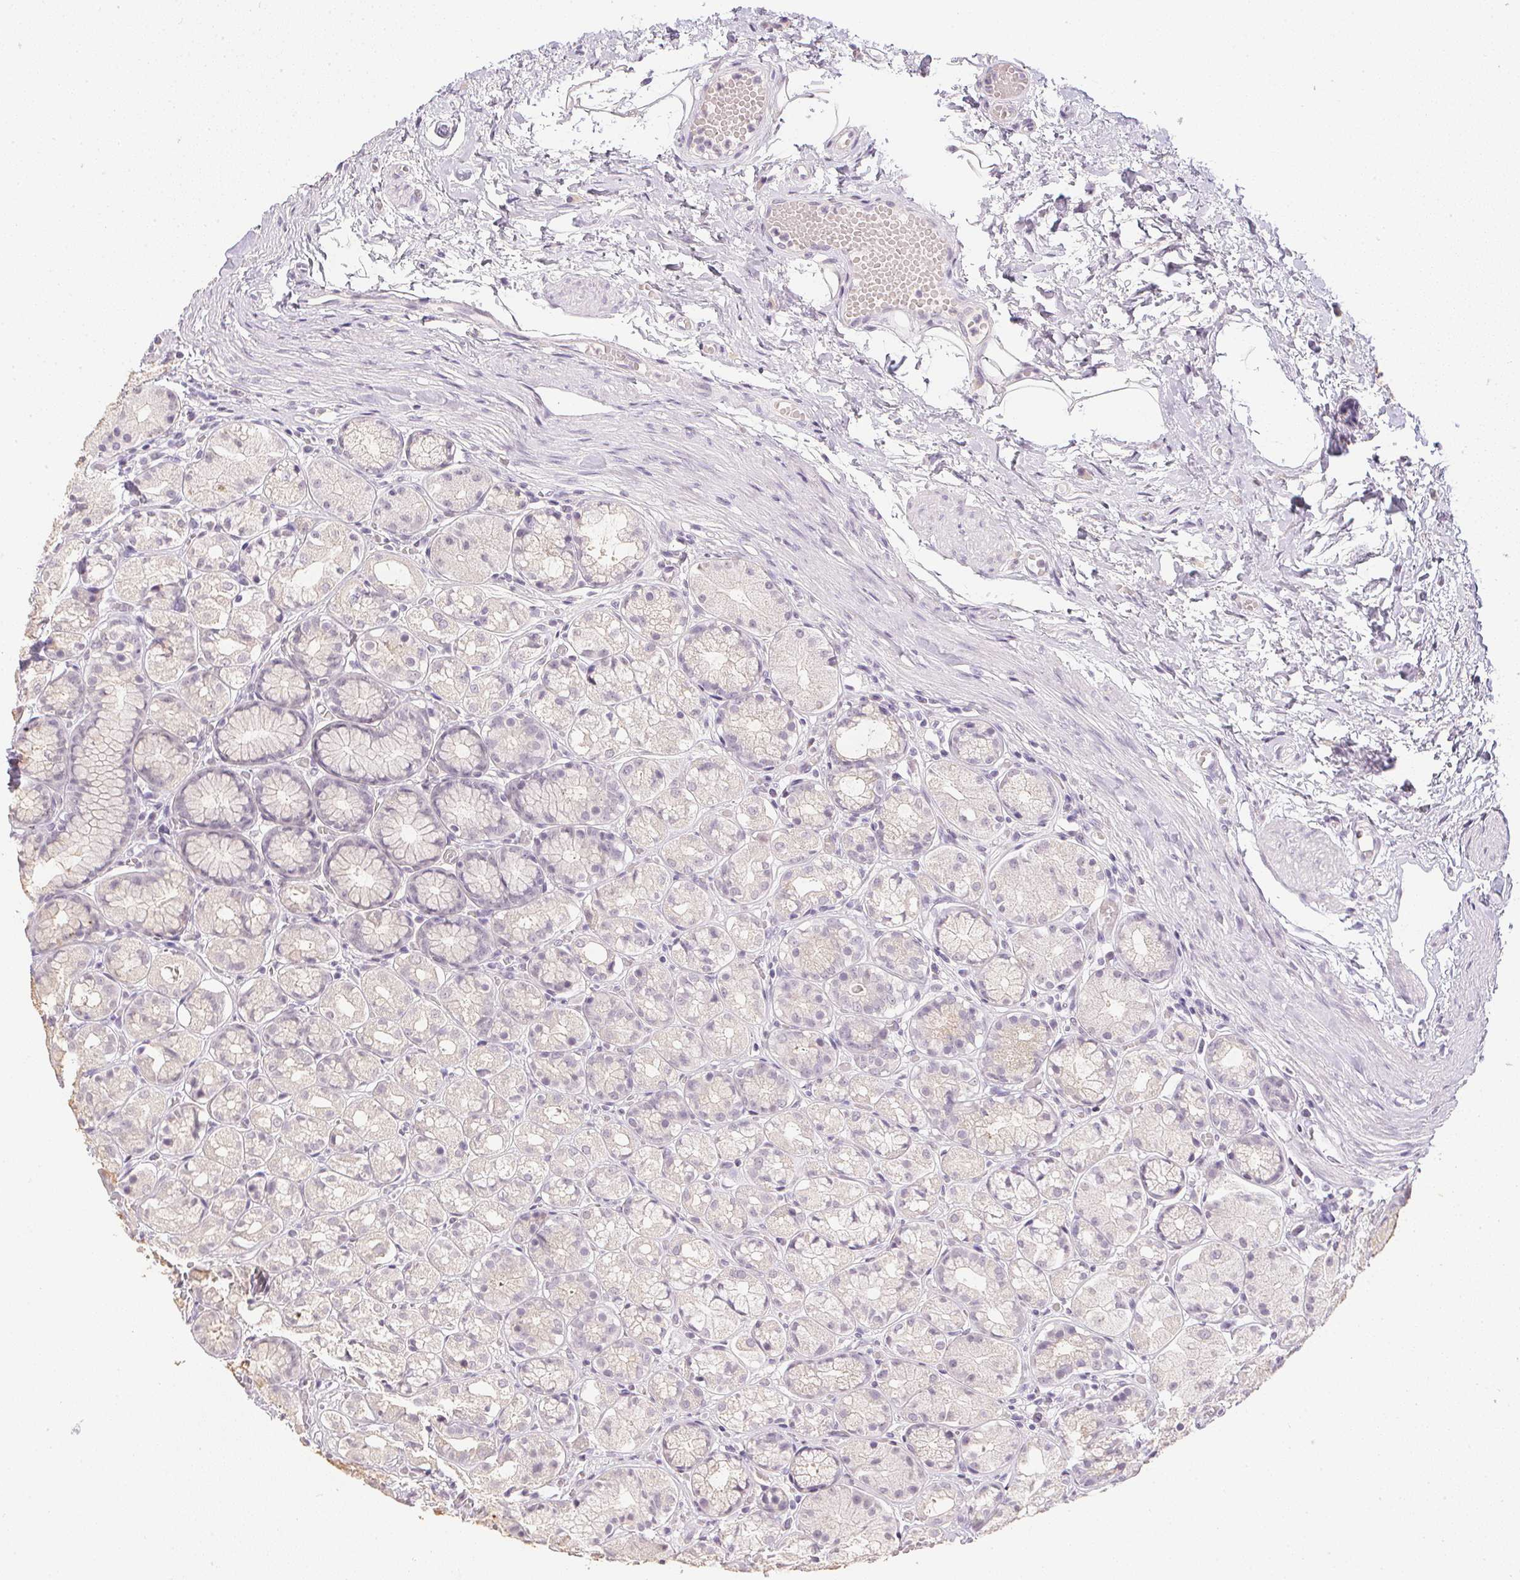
{"staining": {"intensity": "negative", "quantity": "none", "location": "none"}, "tissue": "stomach", "cell_type": "Glandular cells", "image_type": "normal", "snomed": [{"axis": "morphology", "description": "Normal tissue, NOS"}, {"axis": "topography", "description": "Stomach"}], "caption": "Immunohistochemistry (IHC) photomicrograph of normal human stomach stained for a protein (brown), which demonstrates no staining in glandular cells. The staining was performed using DAB (3,3'-diaminobenzidine) to visualize the protein expression in brown, while the nuclei were stained in blue with hematoxylin (Magnification: 20x).", "gene": "PPY", "patient": {"sex": "male", "age": 70}}